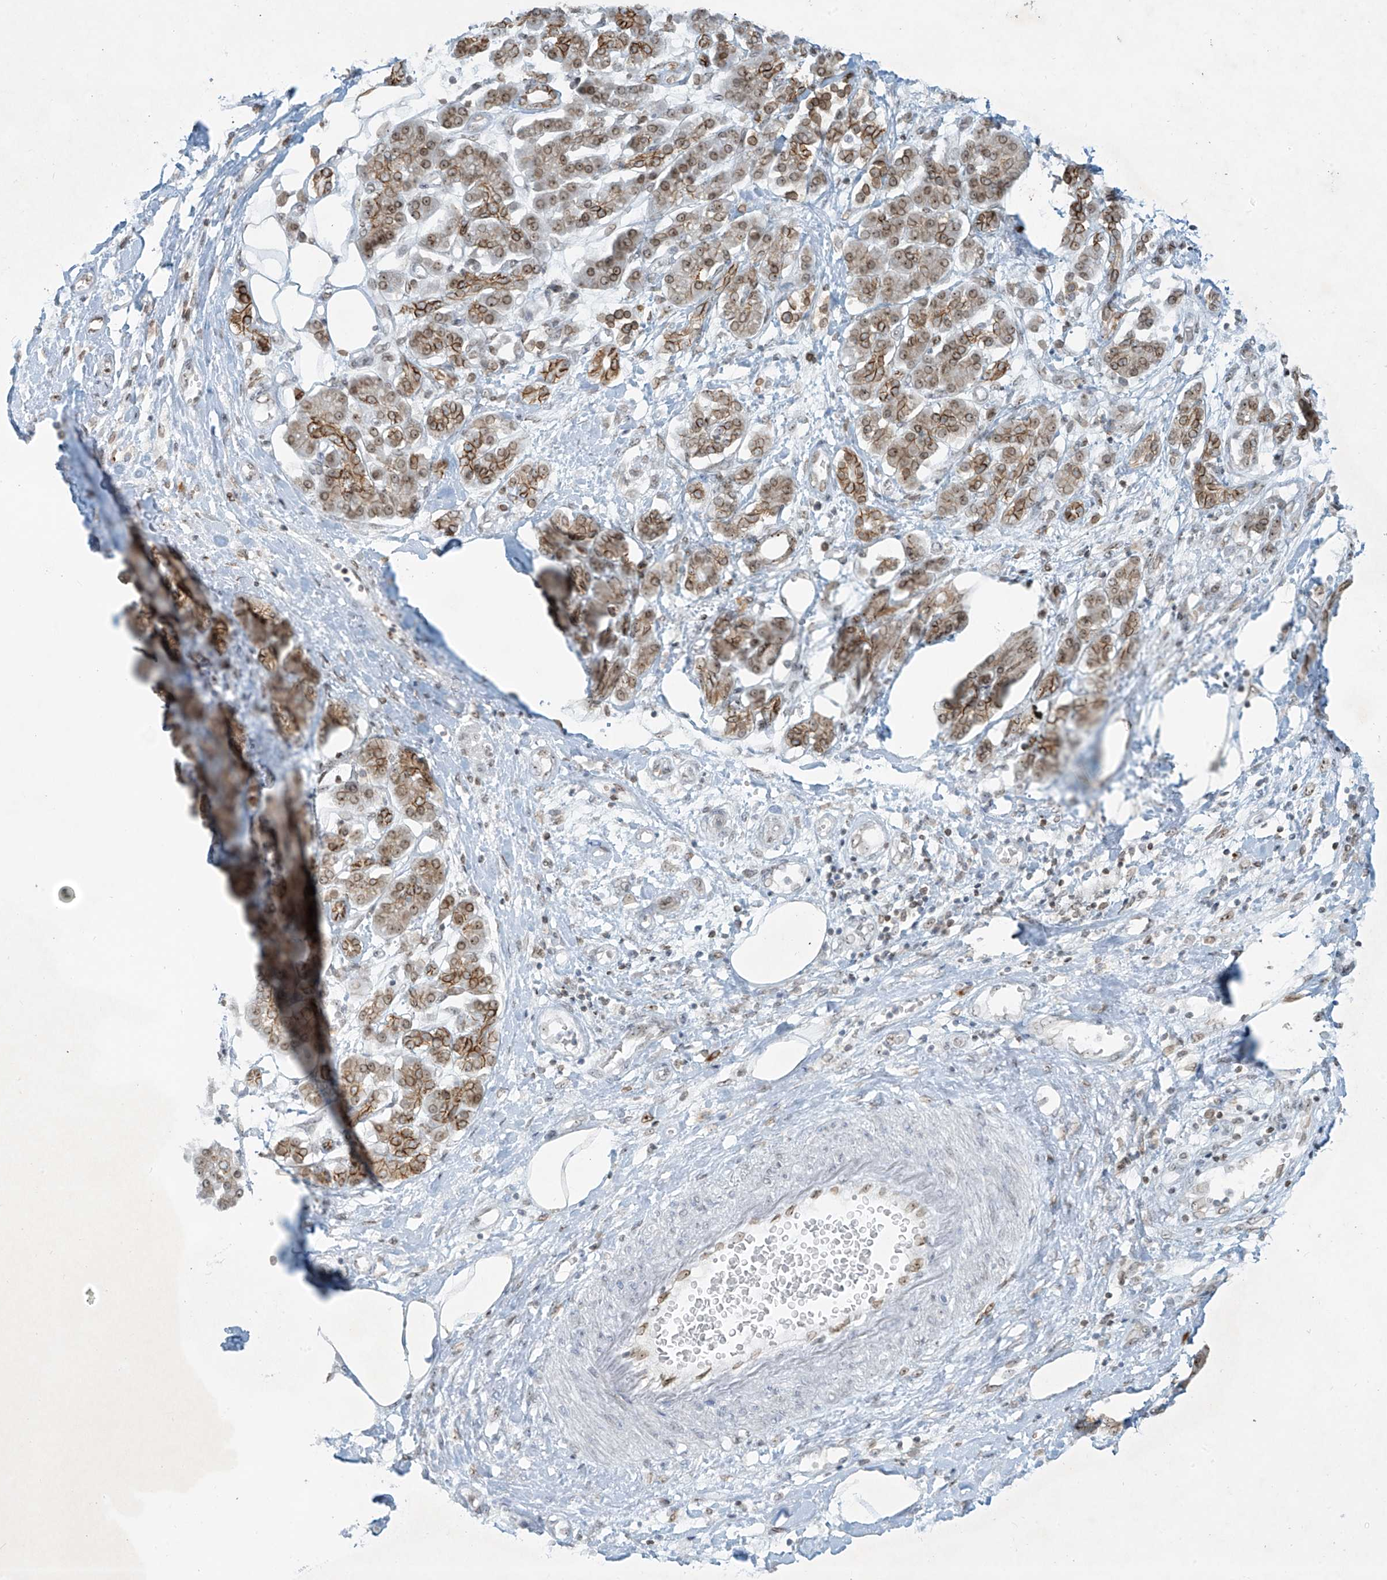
{"staining": {"intensity": "moderate", "quantity": ">75%", "location": "cytoplasmic/membranous,nuclear"}, "tissue": "pancreatic cancer", "cell_type": "Tumor cells", "image_type": "cancer", "snomed": [{"axis": "morphology", "description": "Adenocarcinoma, NOS"}, {"axis": "topography", "description": "Pancreas"}], "caption": "A photomicrograph of human adenocarcinoma (pancreatic) stained for a protein shows moderate cytoplasmic/membranous and nuclear brown staining in tumor cells. (Stains: DAB (3,3'-diaminobenzidine) in brown, nuclei in blue, Microscopy: brightfield microscopy at high magnification).", "gene": "SAMD15", "patient": {"sex": "female", "age": 73}}